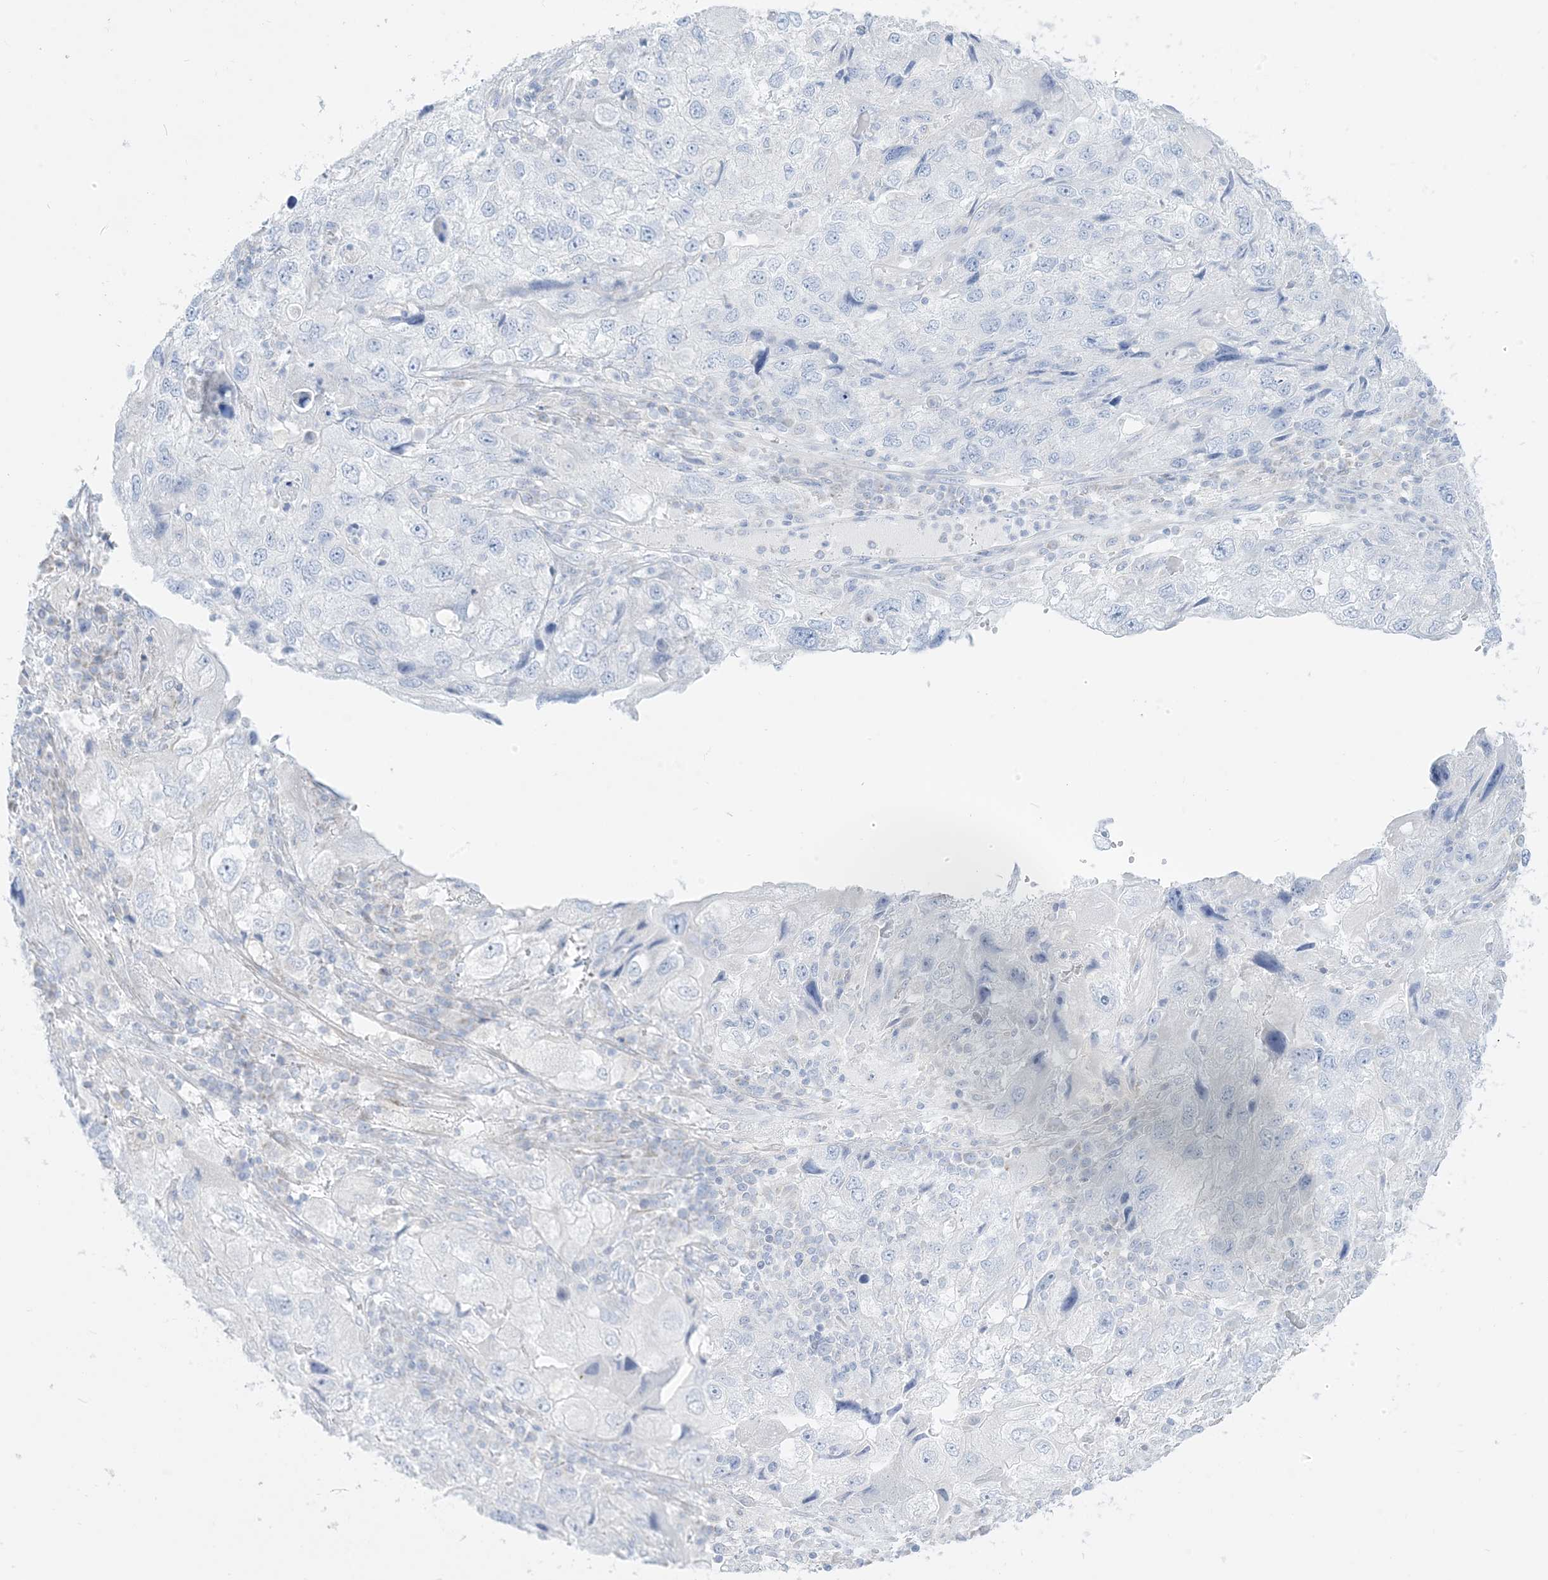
{"staining": {"intensity": "negative", "quantity": "none", "location": "none"}, "tissue": "endometrial cancer", "cell_type": "Tumor cells", "image_type": "cancer", "snomed": [{"axis": "morphology", "description": "Adenocarcinoma, NOS"}, {"axis": "topography", "description": "Endometrium"}], "caption": "High magnification brightfield microscopy of endometrial adenocarcinoma stained with DAB (3,3'-diaminobenzidine) (brown) and counterstained with hematoxylin (blue): tumor cells show no significant expression. (Brightfield microscopy of DAB (3,3'-diaminobenzidine) immunohistochemistry at high magnification).", "gene": "SLC26A3", "patient": {"sex": "female", "age": 49}}